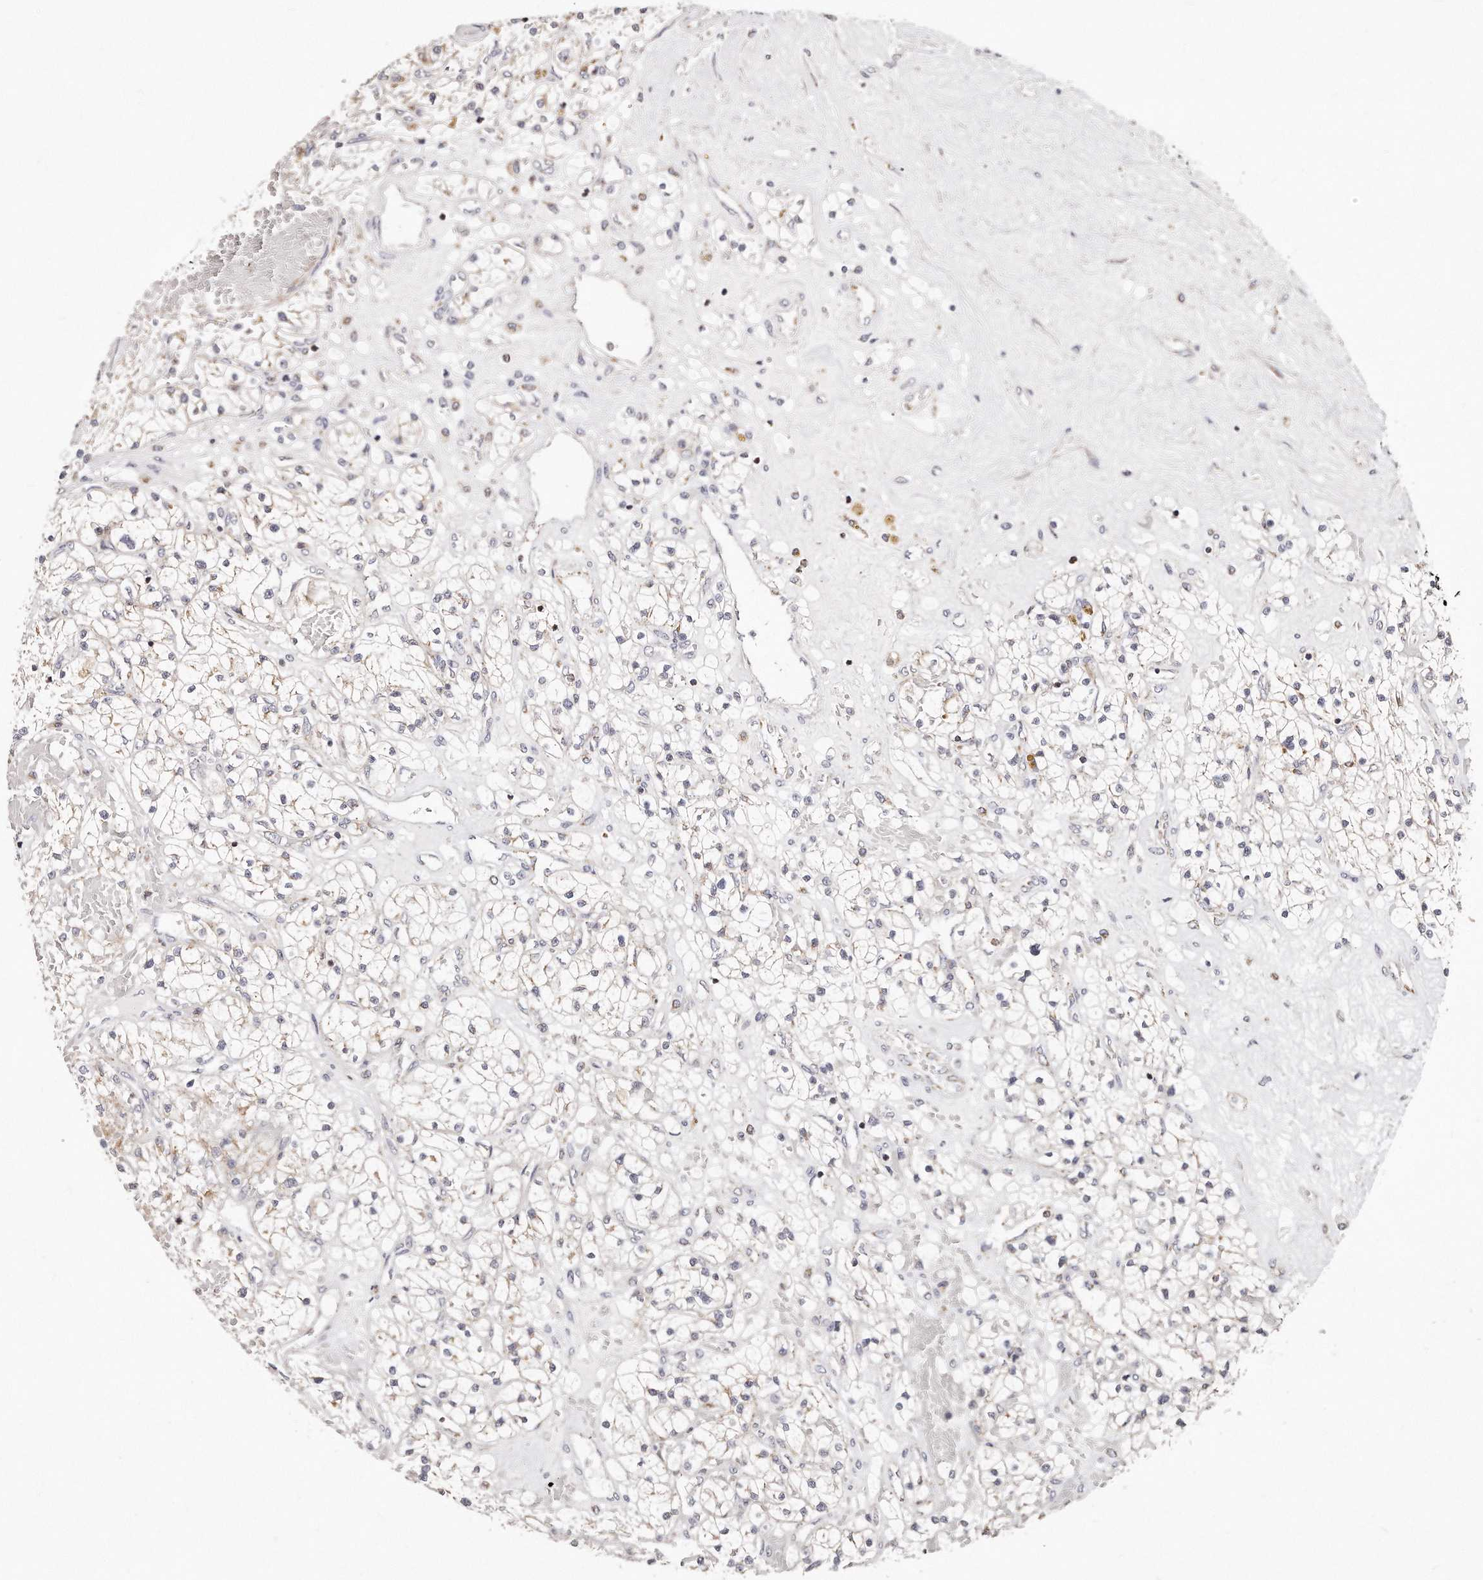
{"staining": {"intensity": "negative", "quantity": "none", "location": "none"}, "tissue": "renal cancer", "cell_type": "Tumor cells", "image_type": "cancer", "snomed": [{"axis": "morphology", "description": "Normal tissue, NOS"}, {"axis": "morphology", "description": "Adenocarcinoma, NOS"}, {"axis": "topography", "description": "Kidney"}], "caption": "Micrograph shows no protein expression in tumor cells of renal cancer tissue. (DAB (3,3'-diaminobenzidine) immunohistochemistry, high magnification).", "gene": "RTKN", "patient": {"sex": "male", "age": 68}}